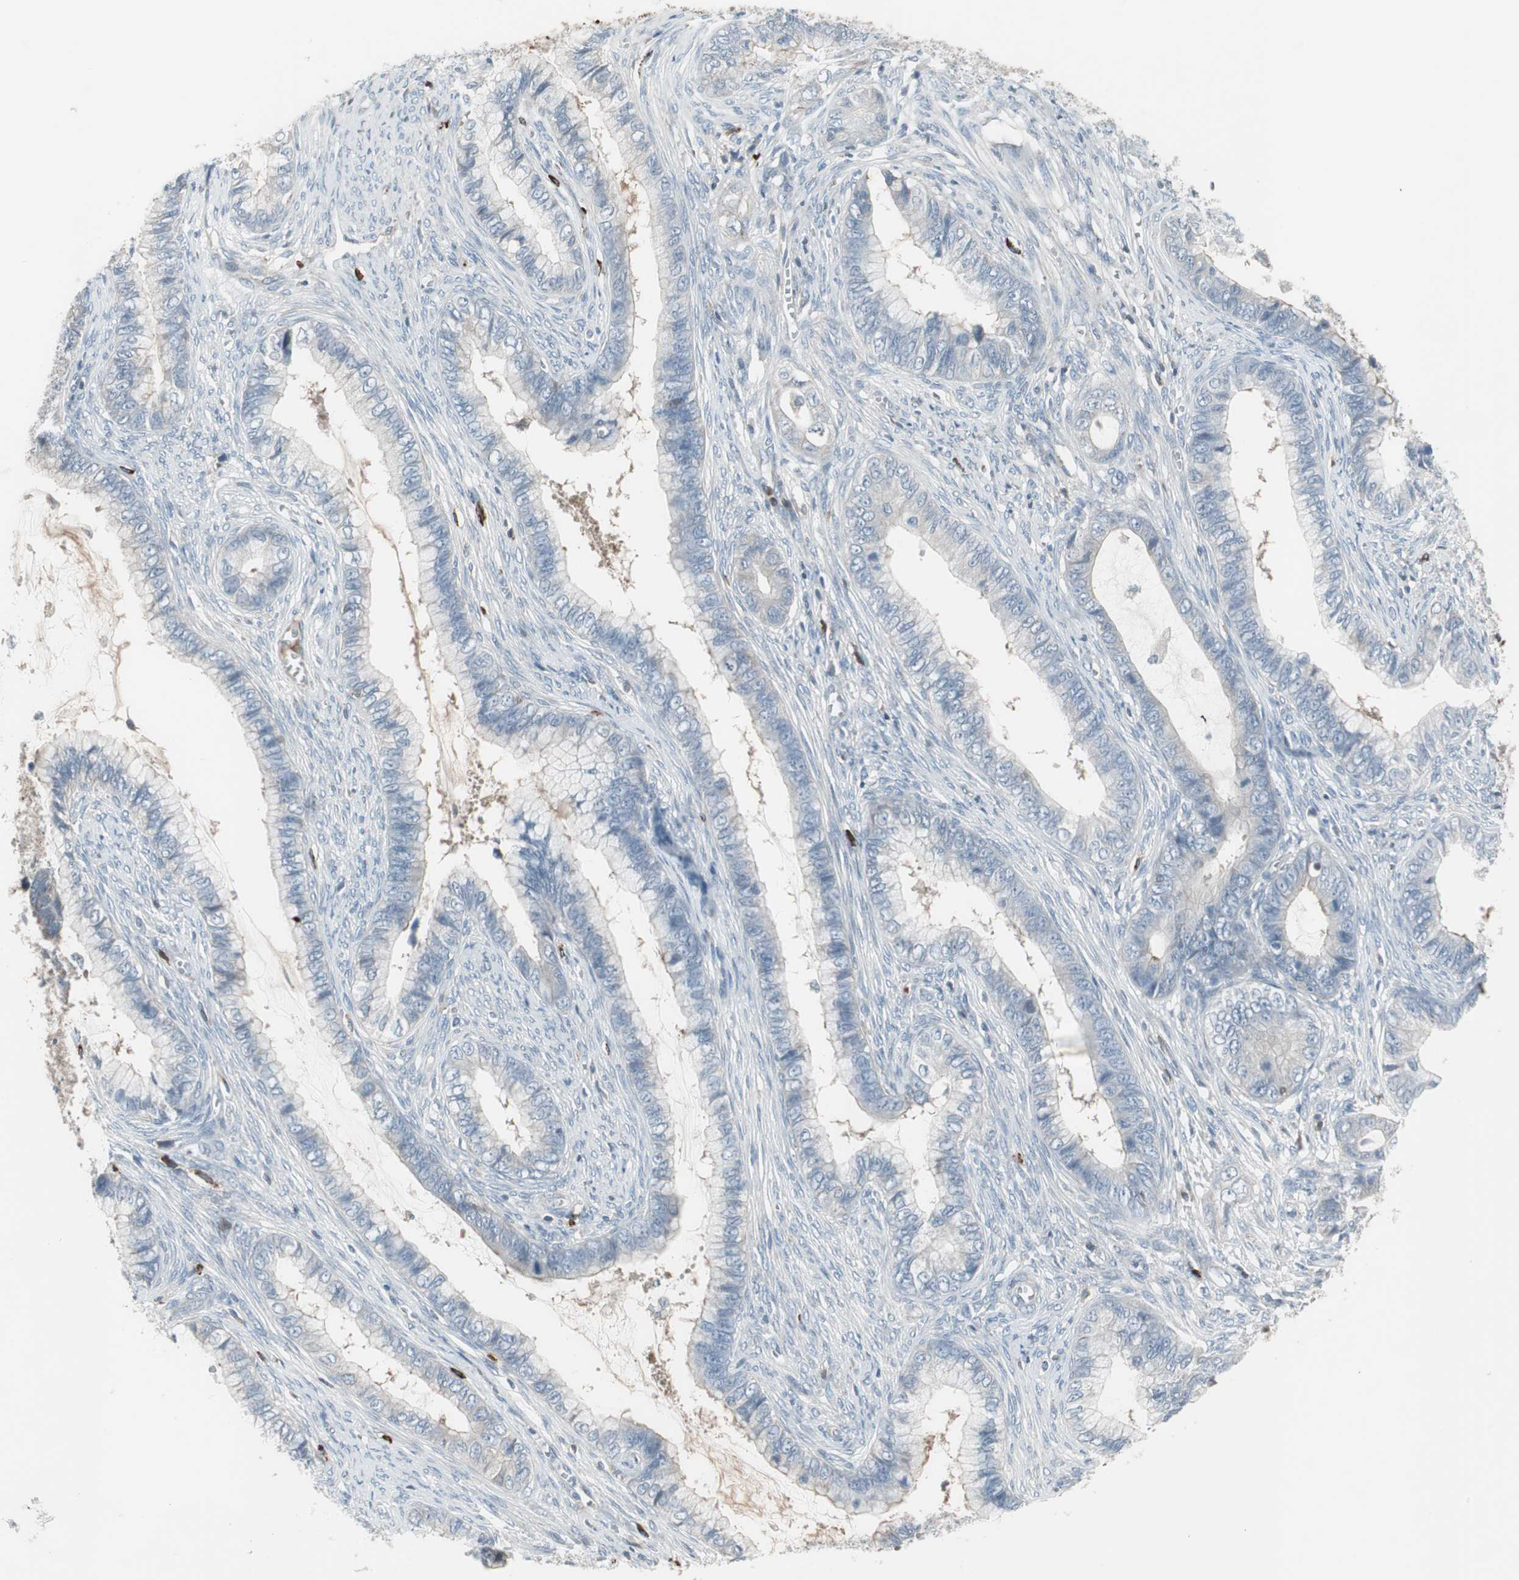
{"staining": {"intensity": "negative", "quantity": "none", "location": "none"}, "tissue": "cervical cancer", "cell_type": "Tumor cells", "image_type": "cancer", "snomed": [{"axis": "morphology", "description": "Adenocarcinoma, NOS"}, {"axis": "topography", "description": "Cervix"}], "caption": "A high-resolution micrograph shows IHC staining of cervical cancer (adenocarcinoma), which shows no significant staining in tumor cells.", "gene": "ZSCAN32", "patient": {"sex": "female", "age": 44}}